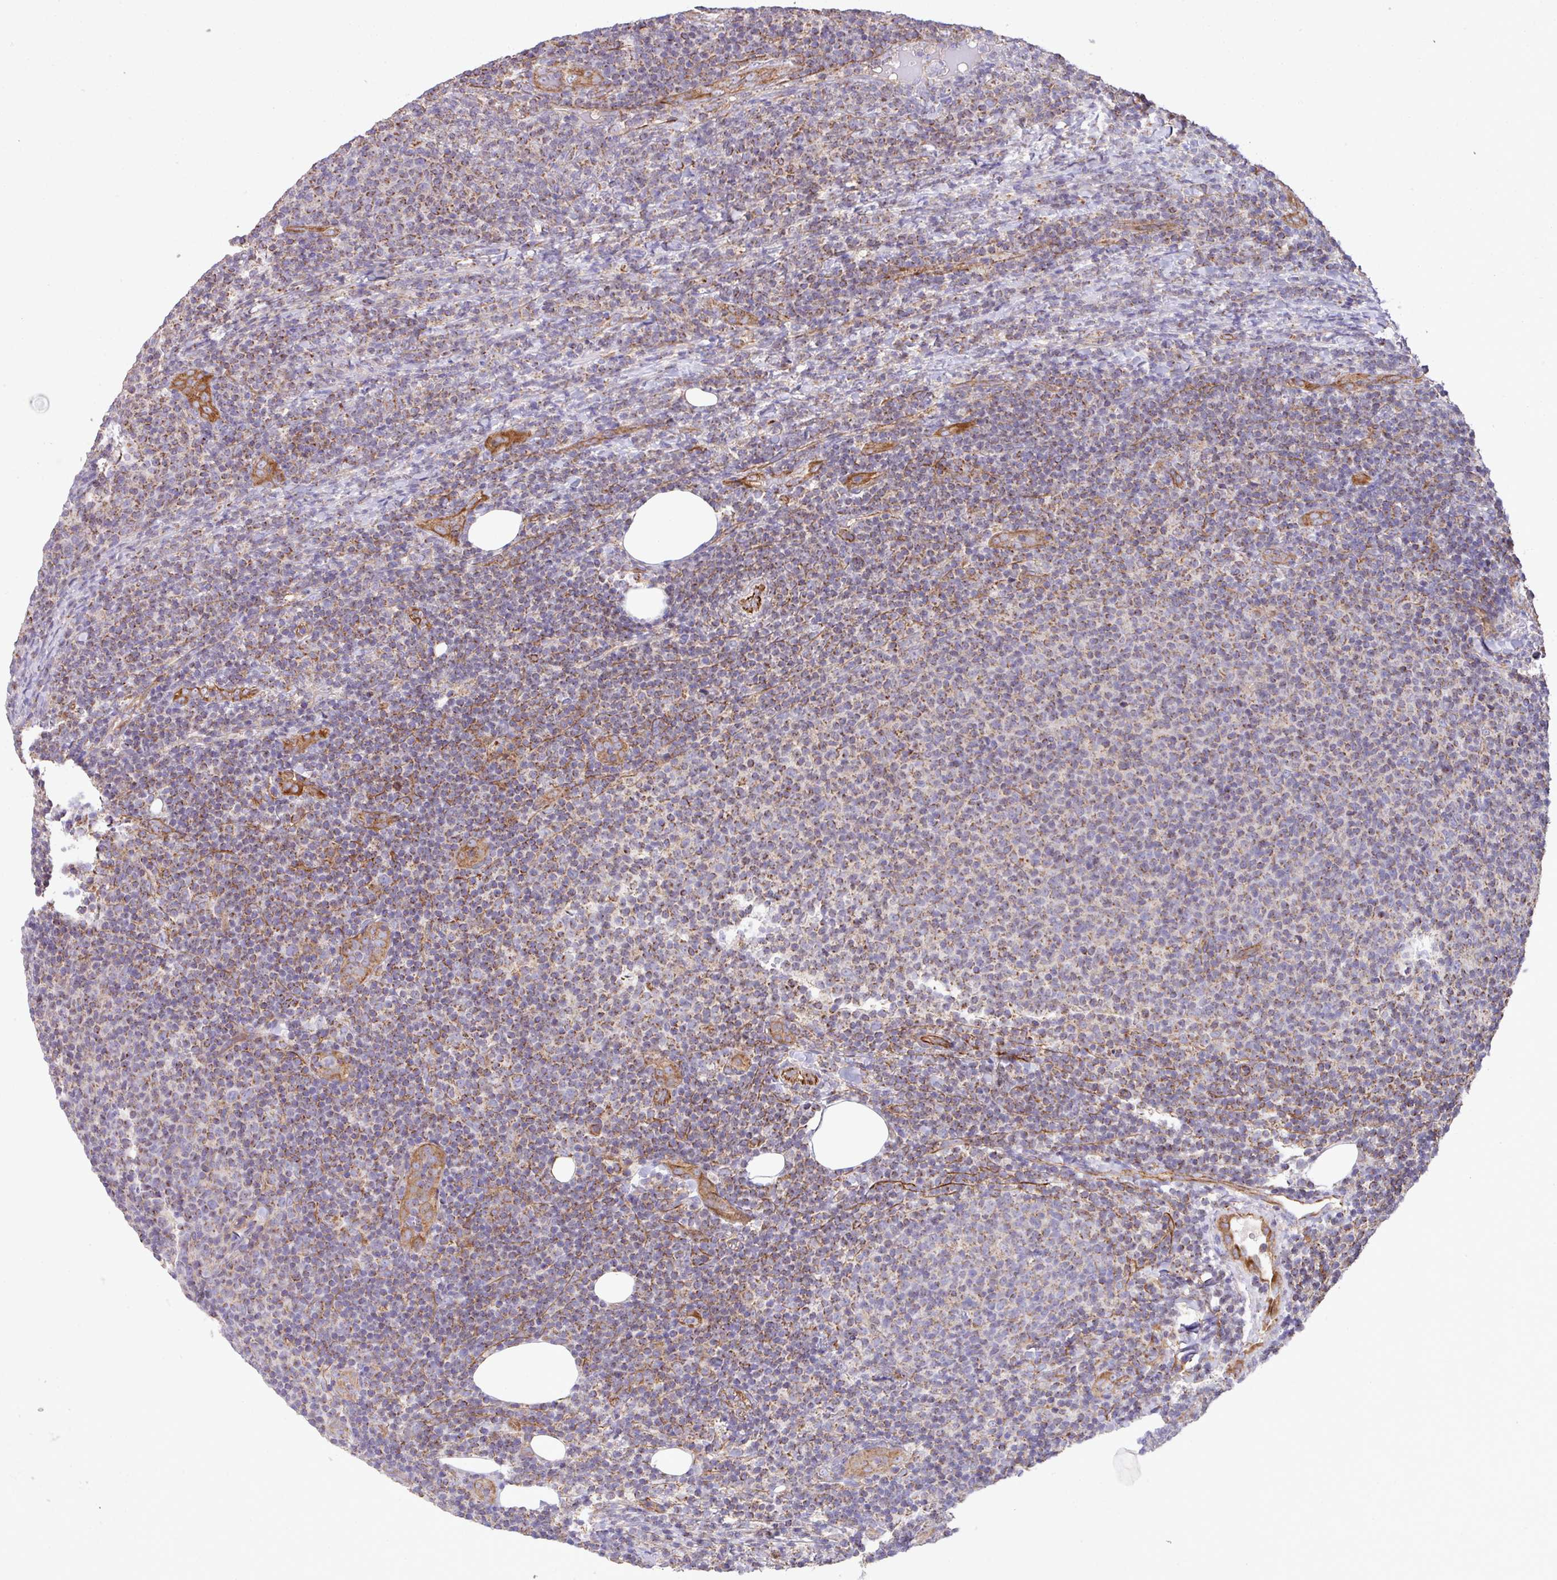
{"staining": {"intensity": "moderate", "quantity": "25%-75%", "location": "cytoplasmic/membranous"}, "tissue": "lymphoma", "cell_type": "Tumor cells", "image_type": "cancer", "snomed": [{"axis": "morphology", "description": "Malignant lymphoma, non-Hodgkin's type, Low grade"}, {"axis": "topography", "description": "Lymph node"}], "caption": "A histopathology image of lymphoma stained for a protein displays moderate cytoplasmic/membranous brown staining in tumor cells. (DAB = brown stain, brightfield microscopy at high magnification).", "gene": "LRRC53", "patient": {"sex": "male", "age": 66}}